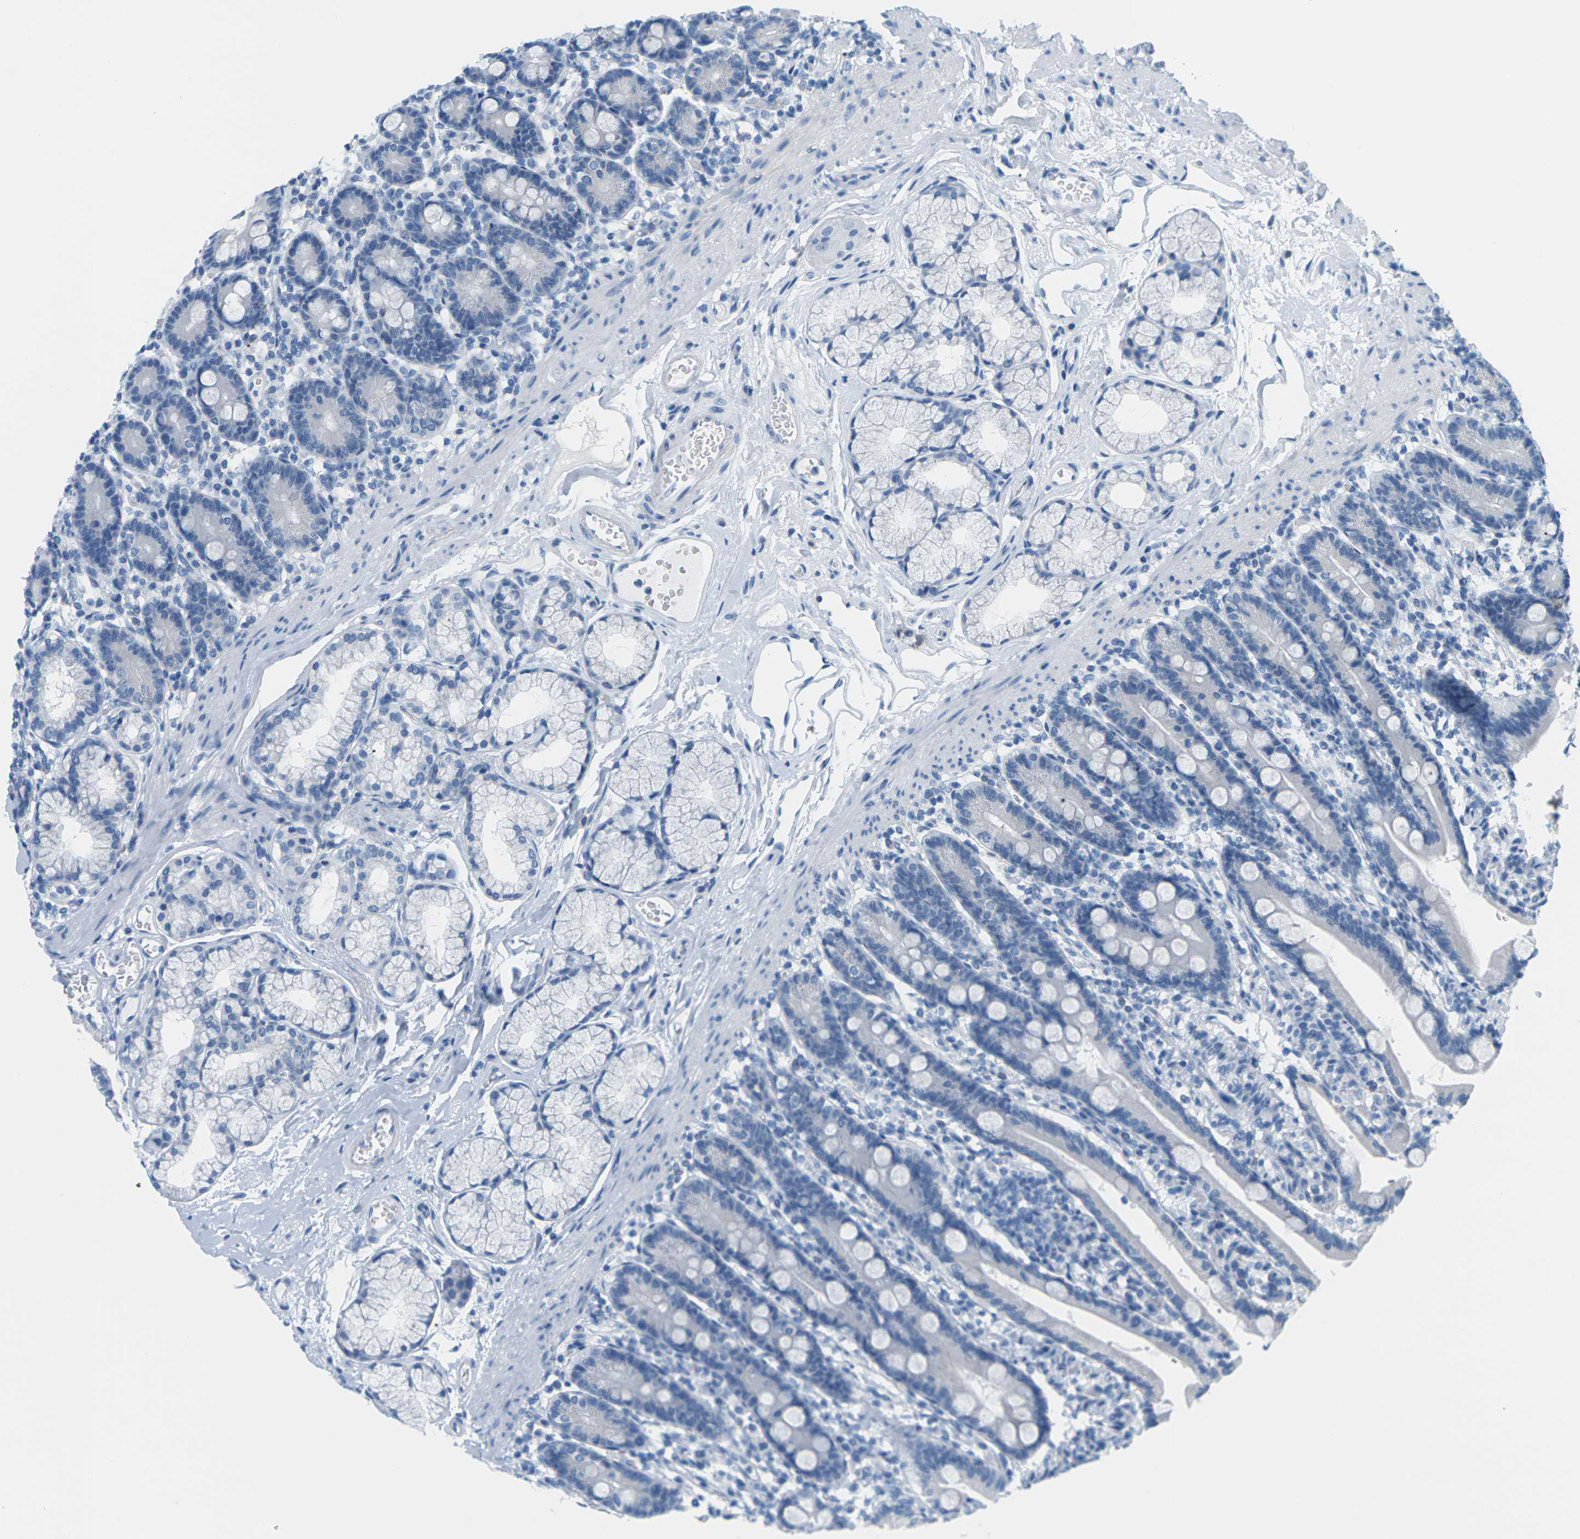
{"staining": {"intensity": "negative", "quantity": "none", "location": "none"}, "tissue": "duodenum", "cell_type": "Glandular cells", "image_type": "normal", "snomed": [{"axis": "morphology", "description": "Normal tissue, NOS"}, {"axis": "topography", "description": "Duodenum"}], "caption": "IHC of unremarkable human duodenum reveals no expression in glandular cells.", "gene": "SLC12A1", "patient": {"sex": "male", "age": 54}}